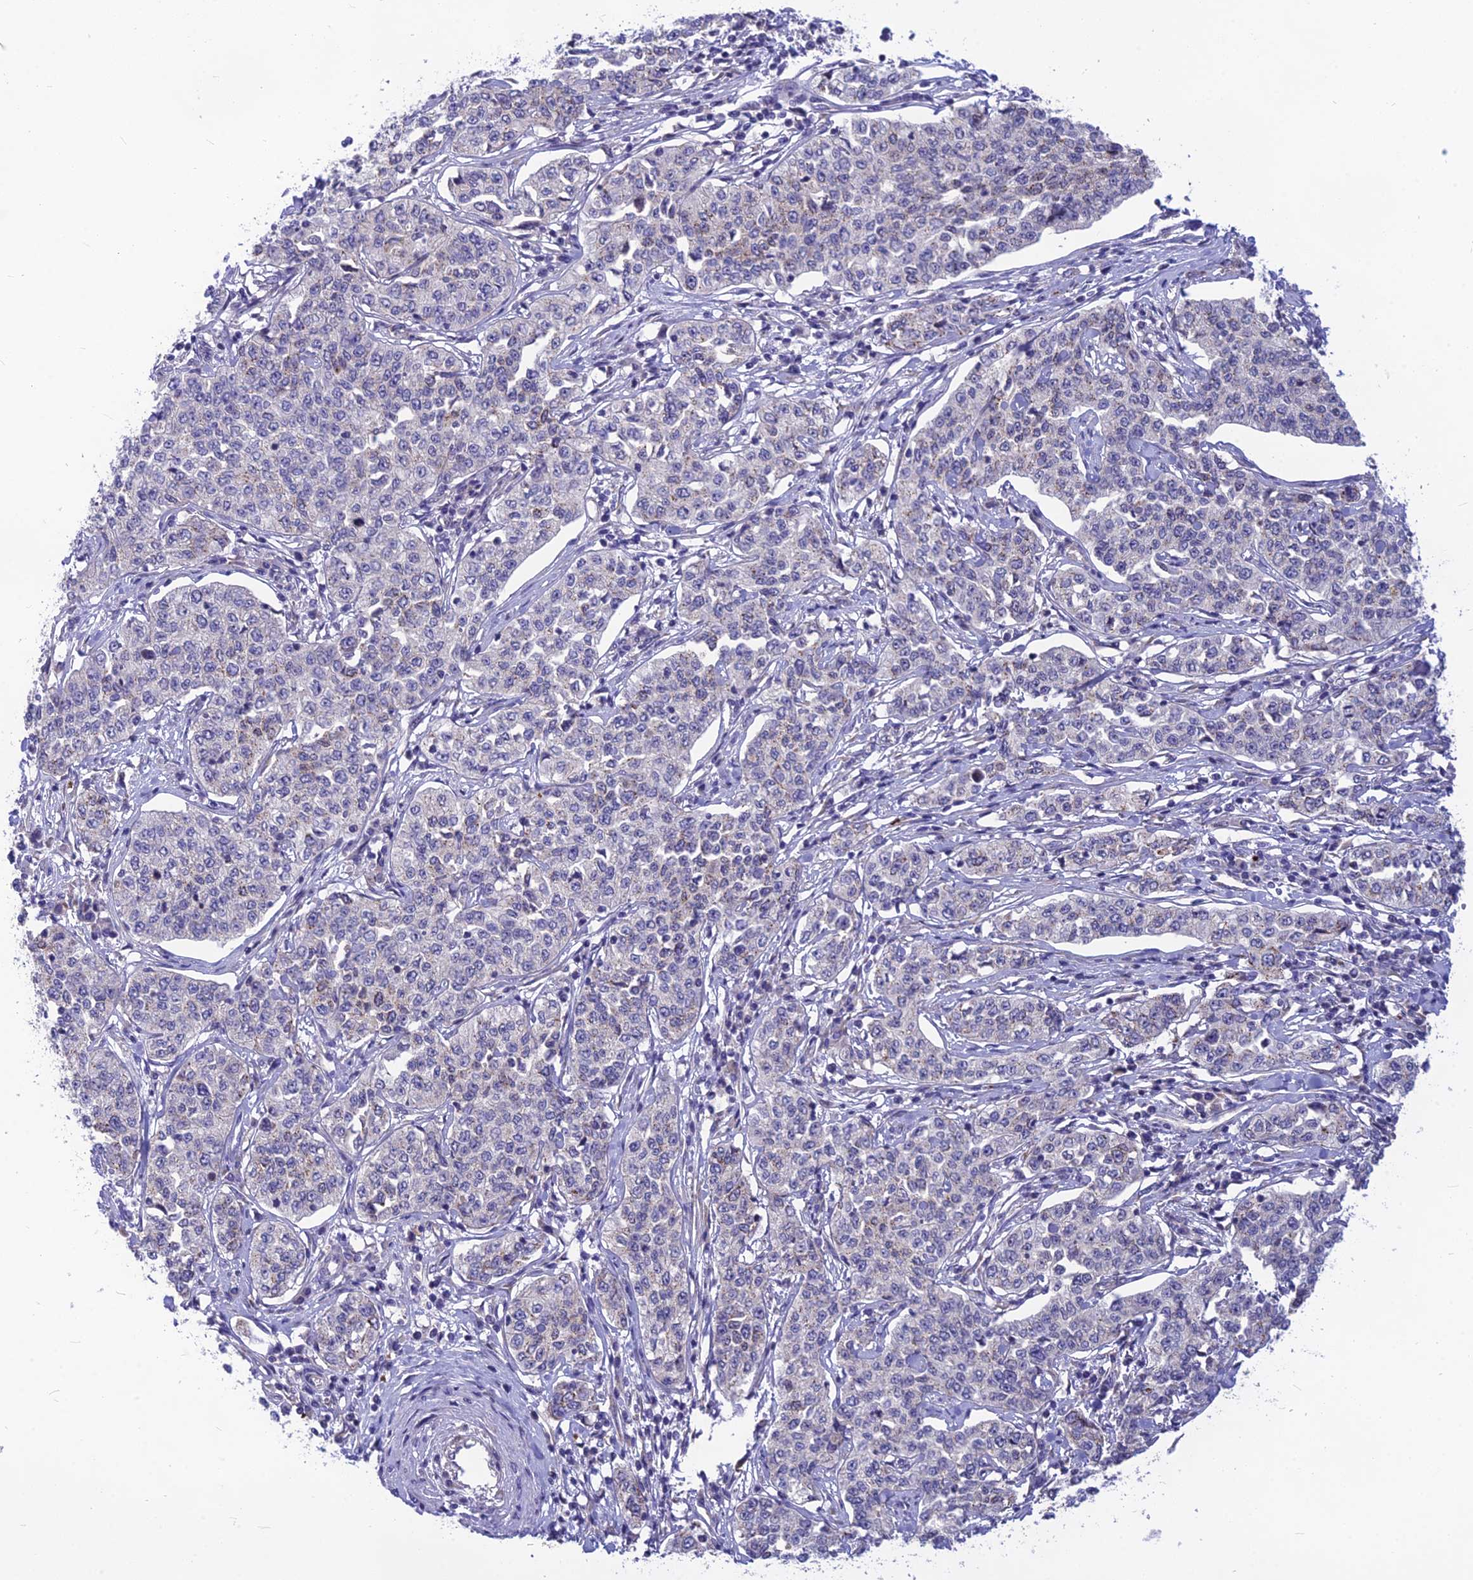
{"staining": {"intensity": "negative", "quantity": "none", "location": "none"}, "tissue": "cervical cancer", "cell_type": "Tumor cells", "image_type": "cancer", "snomed": [{"axis": "morphology", "description": "Squamous cell carcinoma, NOS"}, {"axis": "topography", "description": "Cervix"}], "caption": "Immunohistochemistry (IHC) histopathology image of neoplastic tissue: cervical cancer (squamous cell carcinoma) stained with DAB (3,3'-diaminobenzidine) displays no significant protein expression in tumor cells. (DAB immunohistochemistry (IHC), high magnification).", "gene": "PTCD2", "patient": {"sex": "female", "age": 35}}